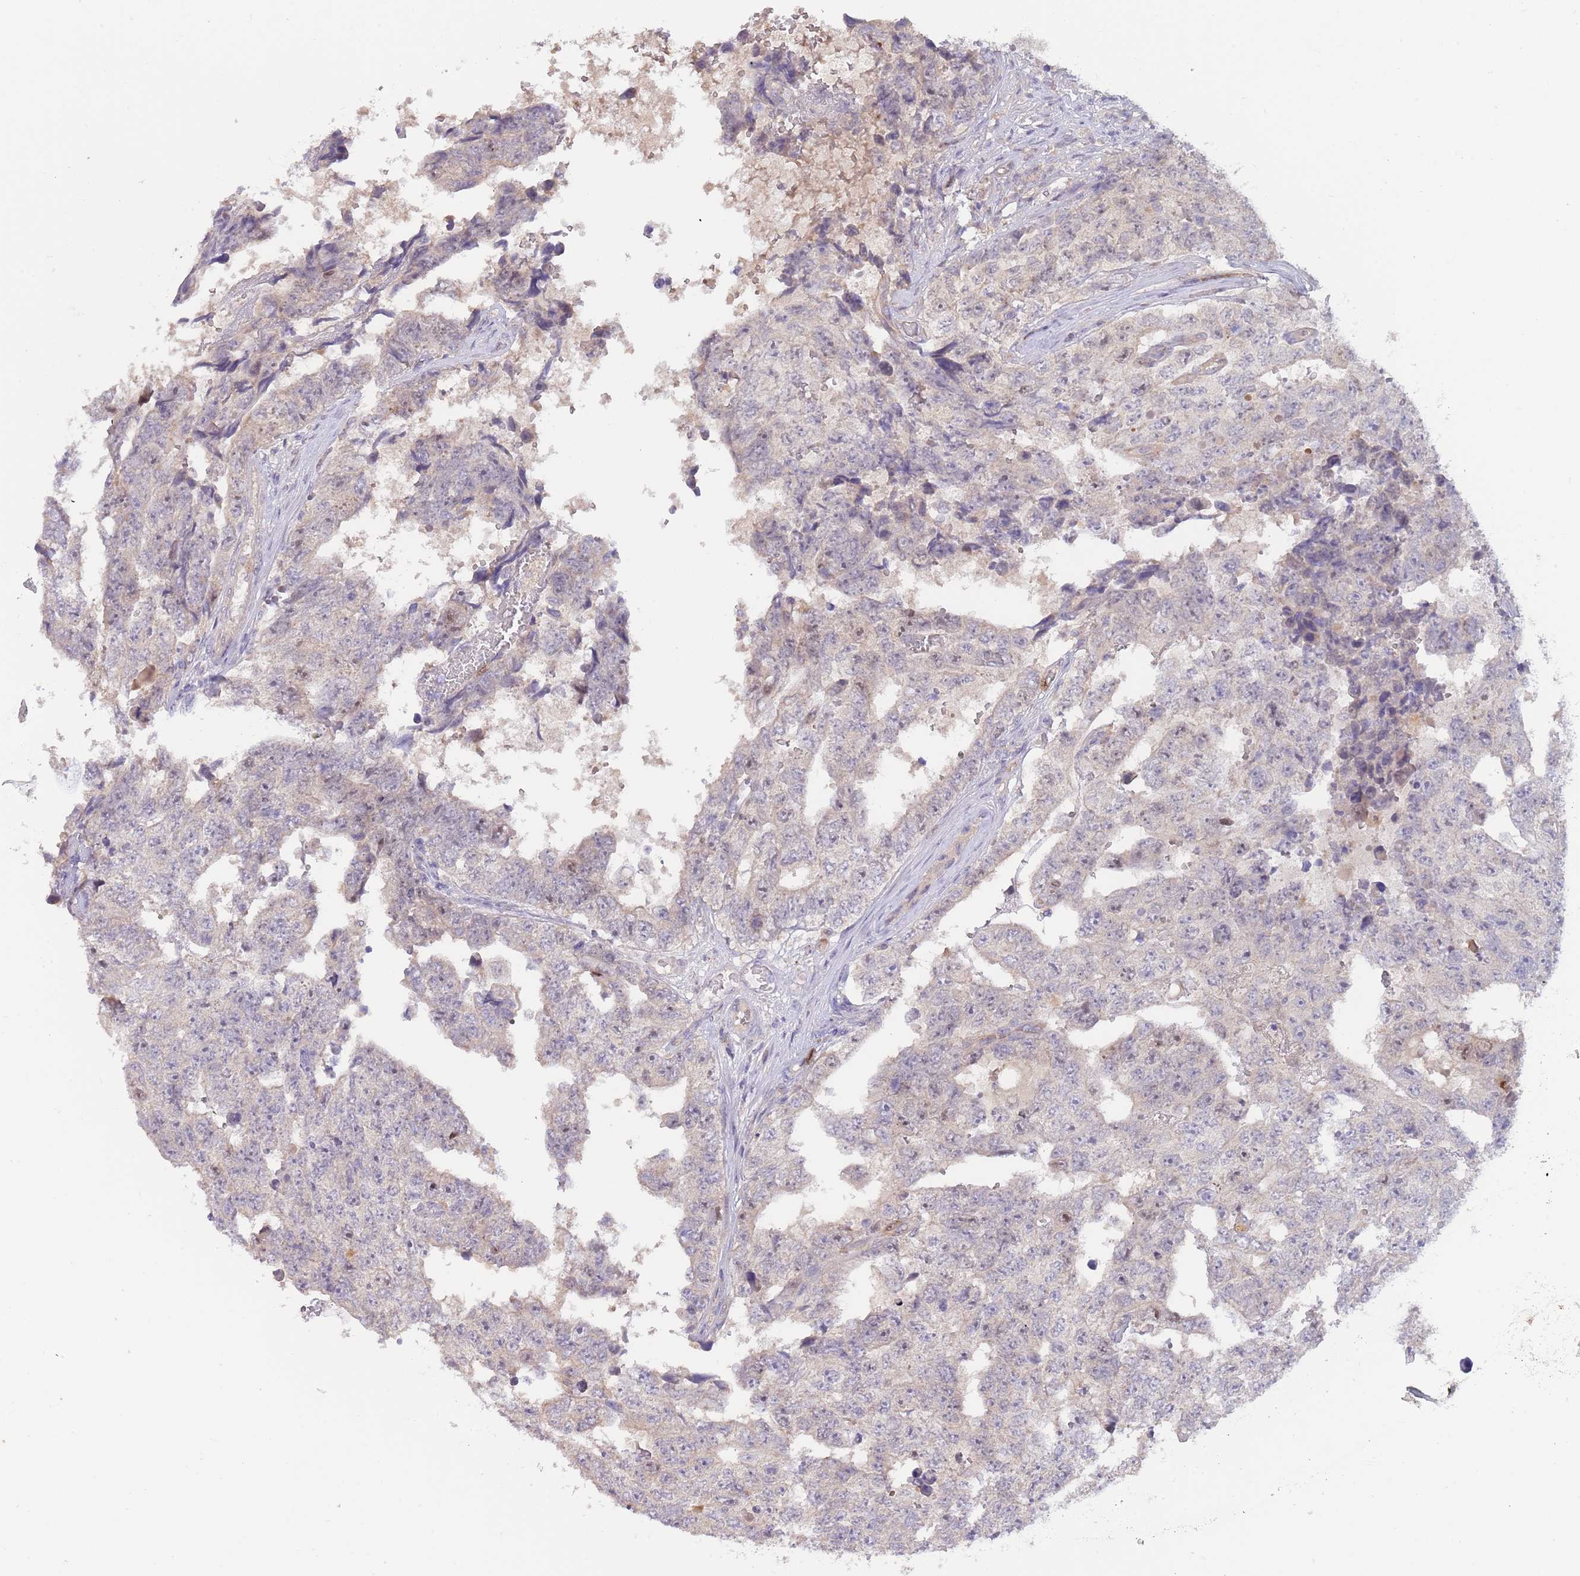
{"staining": {"intensity": "negative", "quantity": "none", "location": "none"}, "tissue": "testis cancer", "cell_type": "Tumor cells", "image_type": "cancer", "snomed": [{"axis": "morphology", "description": "Carcinoma, Embryonal, NOS"}, {"axis": "topography", "description": "Testis"}], "caption": "IHC of human embryonal carcinoma (testis) shows no positivity in tumor cells.", "gene": "PIMREG", "patient": {"sex": "male", "age": 25}}